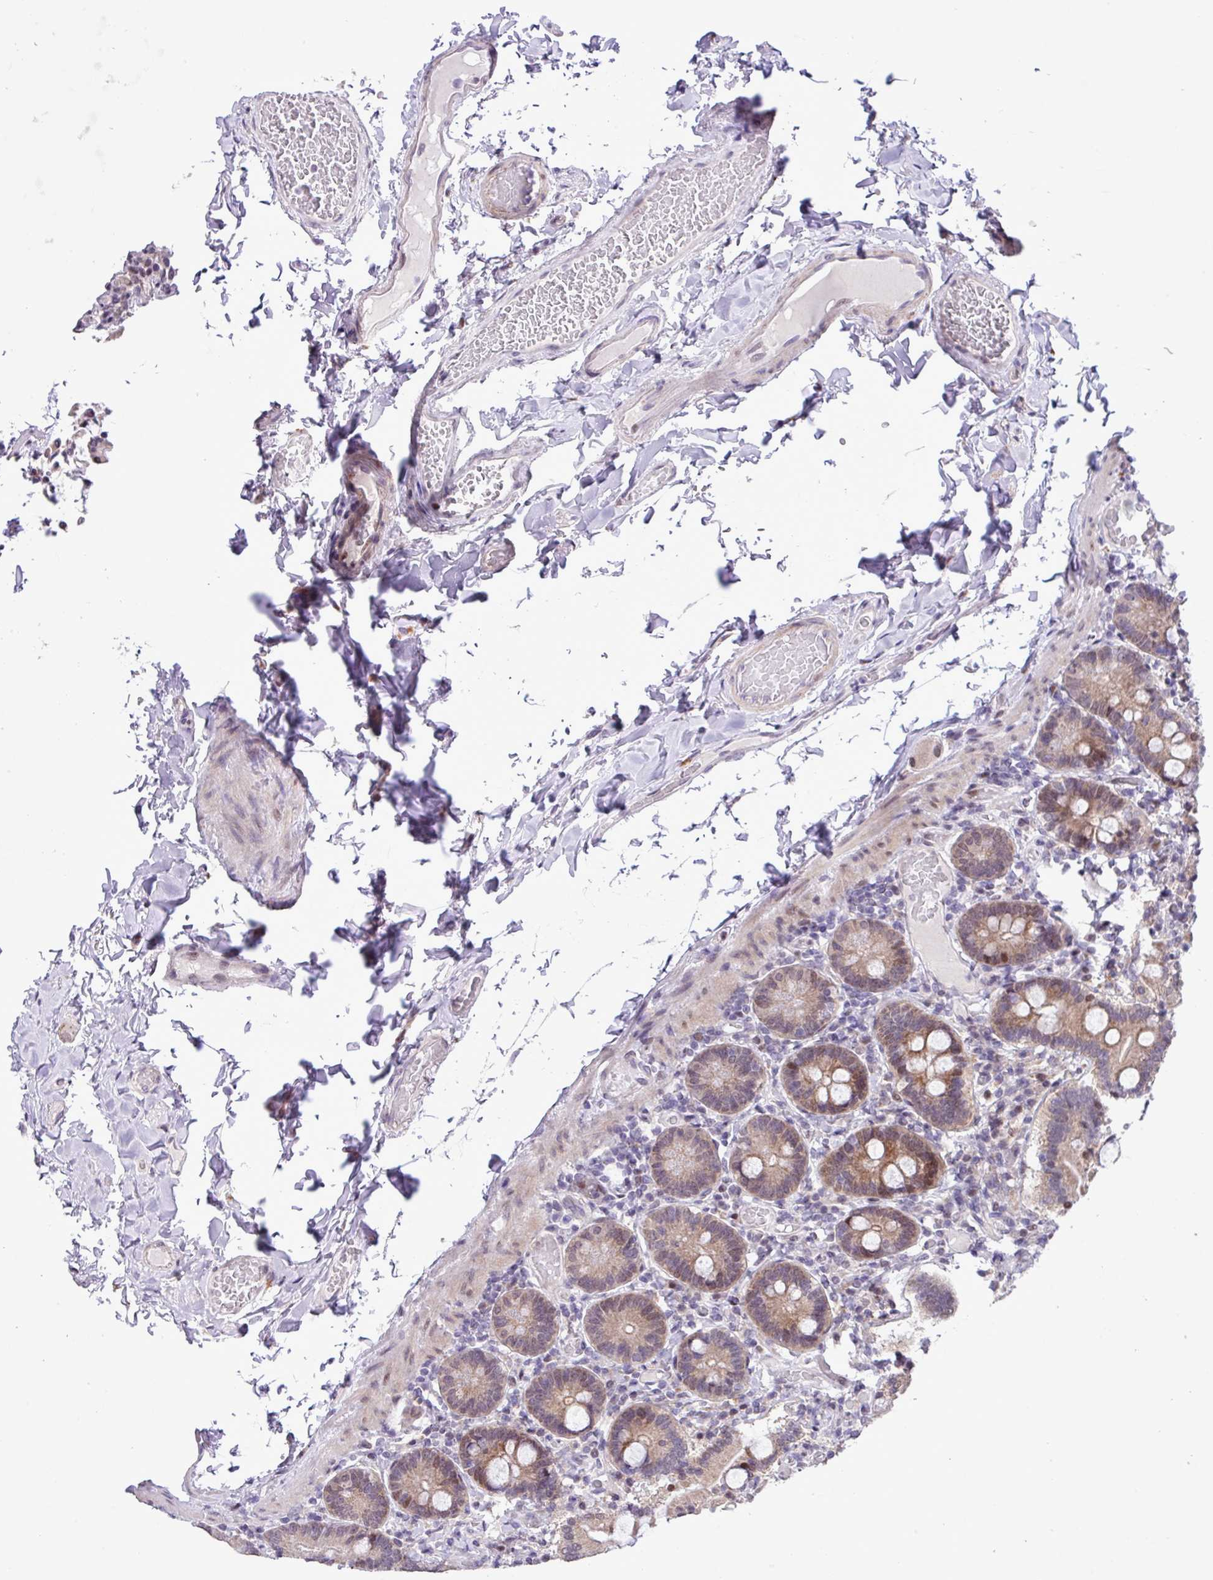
{"staining": {"intensity": "moderate", "quantity": ">75%", "location": "cytoplasmic/membranous,nuclear"}, "tissue": "duodenum", "cell_type": "Glandular cells", "image_type": "normal", "snomed": [{"axis": "morphology", "description": "Normal tissue, NOS"}, {"axis": "topography", "description": "Duodenum"}], "caption": "Protein expression analysis of normal duodenum demonstrates moderate cytoplasmic/membranous,nuclear positivity in approximately >75% of glandular cells. Ihc stains the protein in brown and the nuclei are stained blue.", "gene": "ZNF354A", "patient": {"sex": "male", "age": 55}}